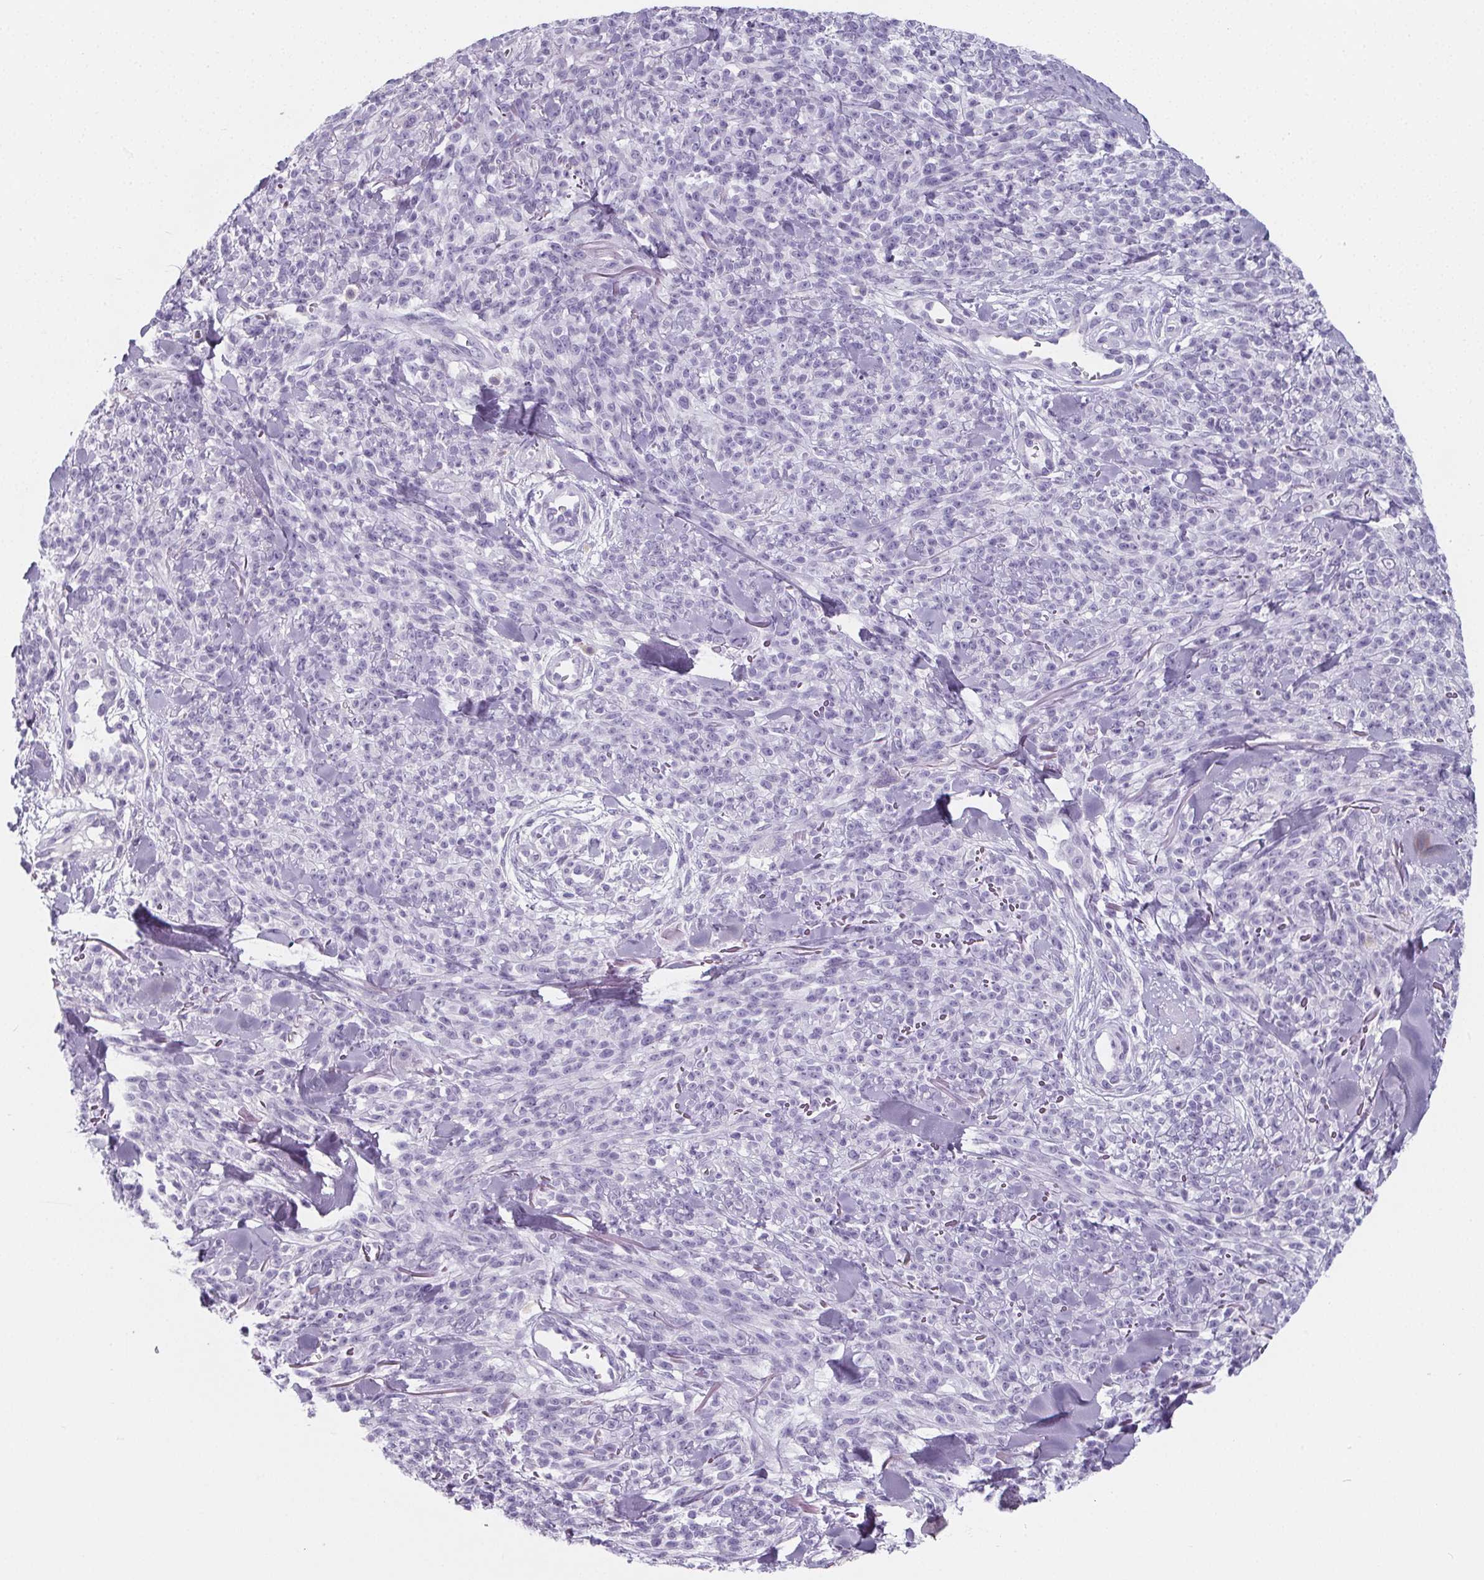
{"staining": {"intensity": "negative", "quantity": "none", "location": "none"}, "tissue": "melanoma", "cell_type": "Tumor cells", "image_type": "cancer", "snomed": [{"axis": "morphology", "description": "Malignant melanoma, NOS"}, {"axis": "topography", "description": "Skin"}, {"axis": "topography", "description": "Skin of trunk"}], "caption": "Tumor cells are negative for brown protein staining in malignant melanoma.", "gene": "ADRB1", "patient": {"sex": "male", "age": 74}}